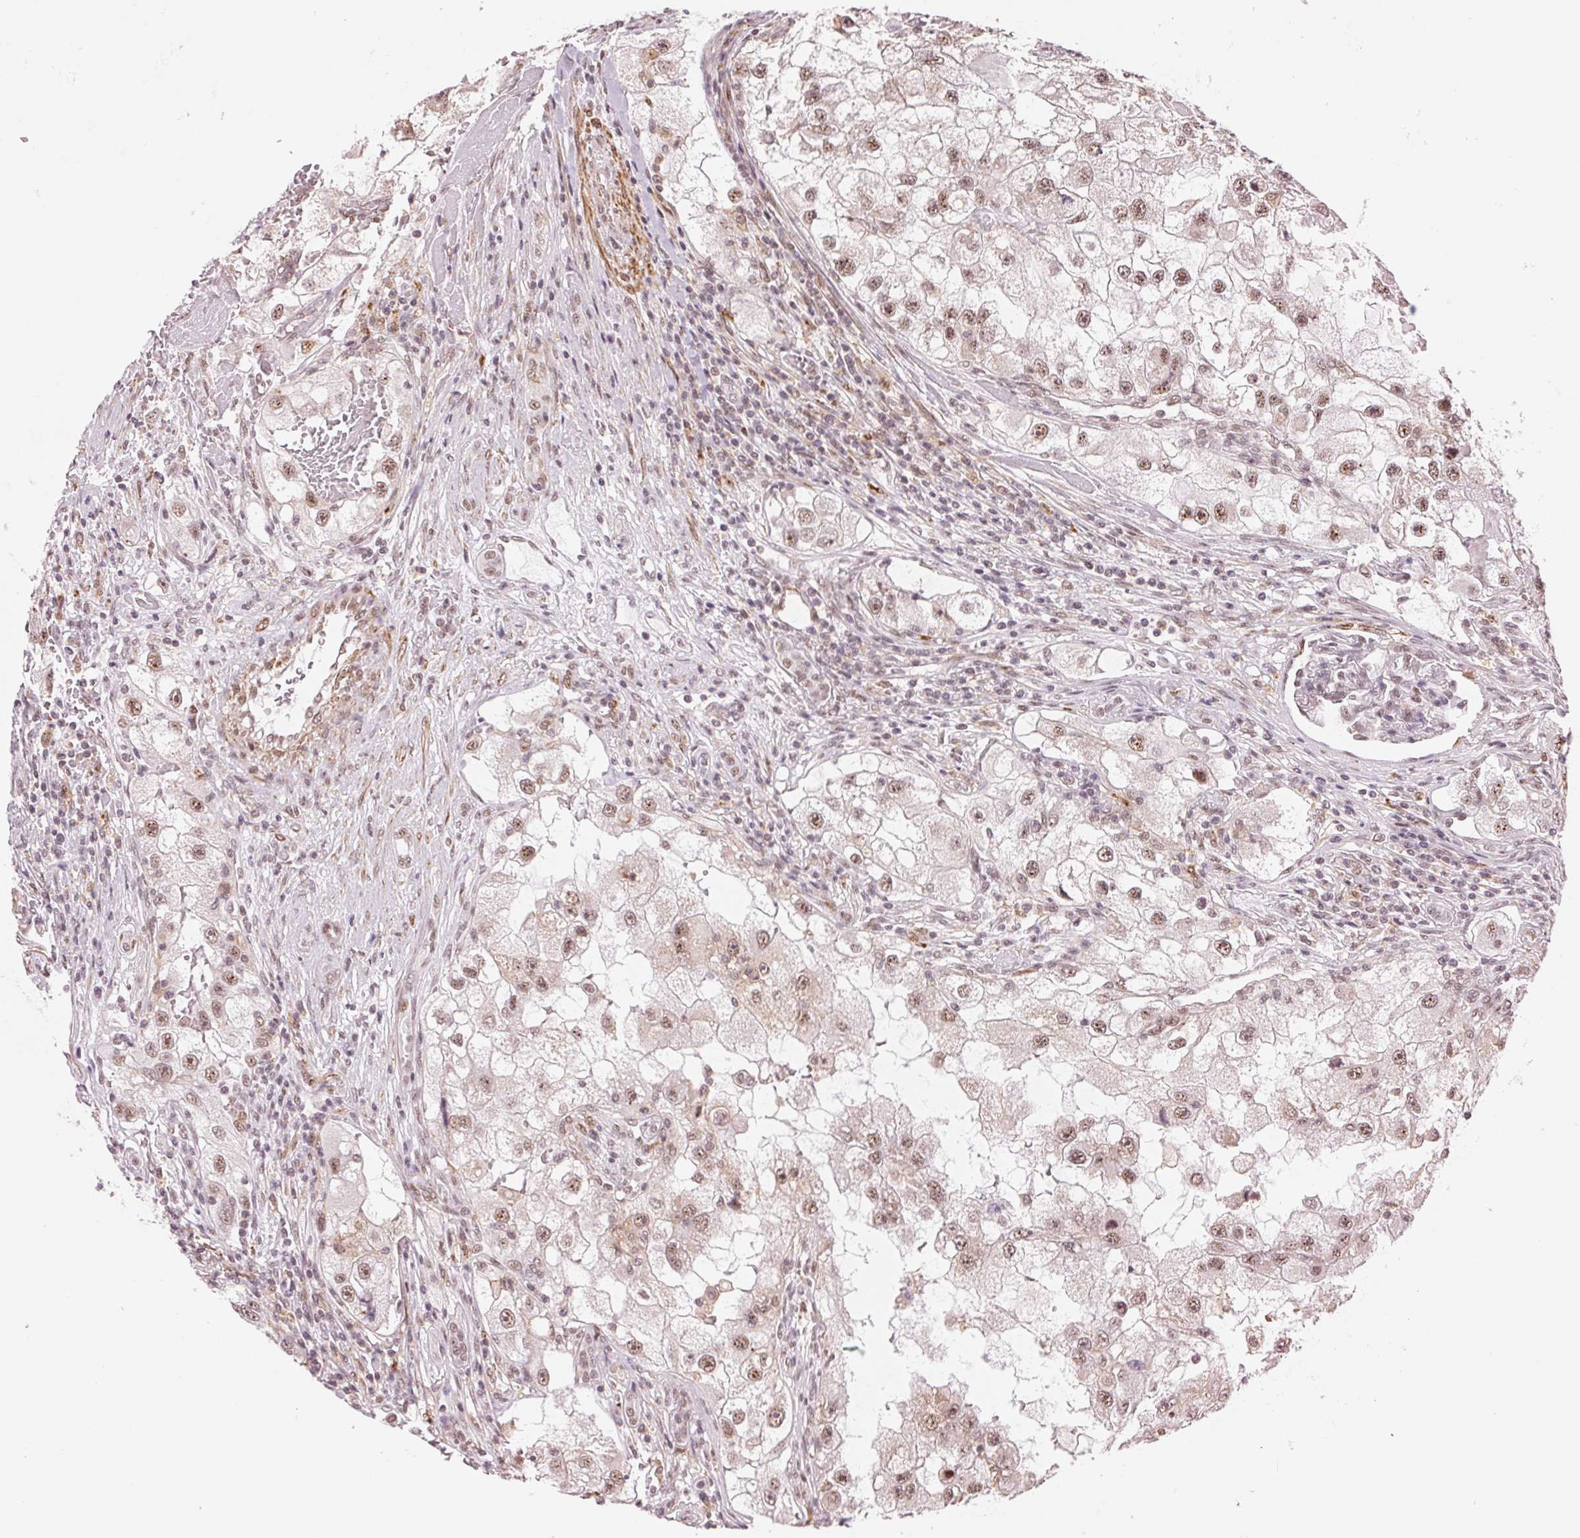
{"staining": {"intensity": "moderate", "quantity": ">75%", "location": "nuclear"}, "tissue": "renal cancer", "cell_type": "Tumor cells", "image_type": "cancer", "snomed": [{"axis": "morphology", "description": "Adenocarcinoma, NOS"}, {"axis": "topography", "description": "Kidney"}], "caption": "Approximately >75% of tumor cells in human adenocarcinoma (renal) exhibit moderate nuclear protein expression as visualized by brown immunohistochemical staining.", "gene": "HNRNPDL", "patient": {"sex": "male", "age": 63}}